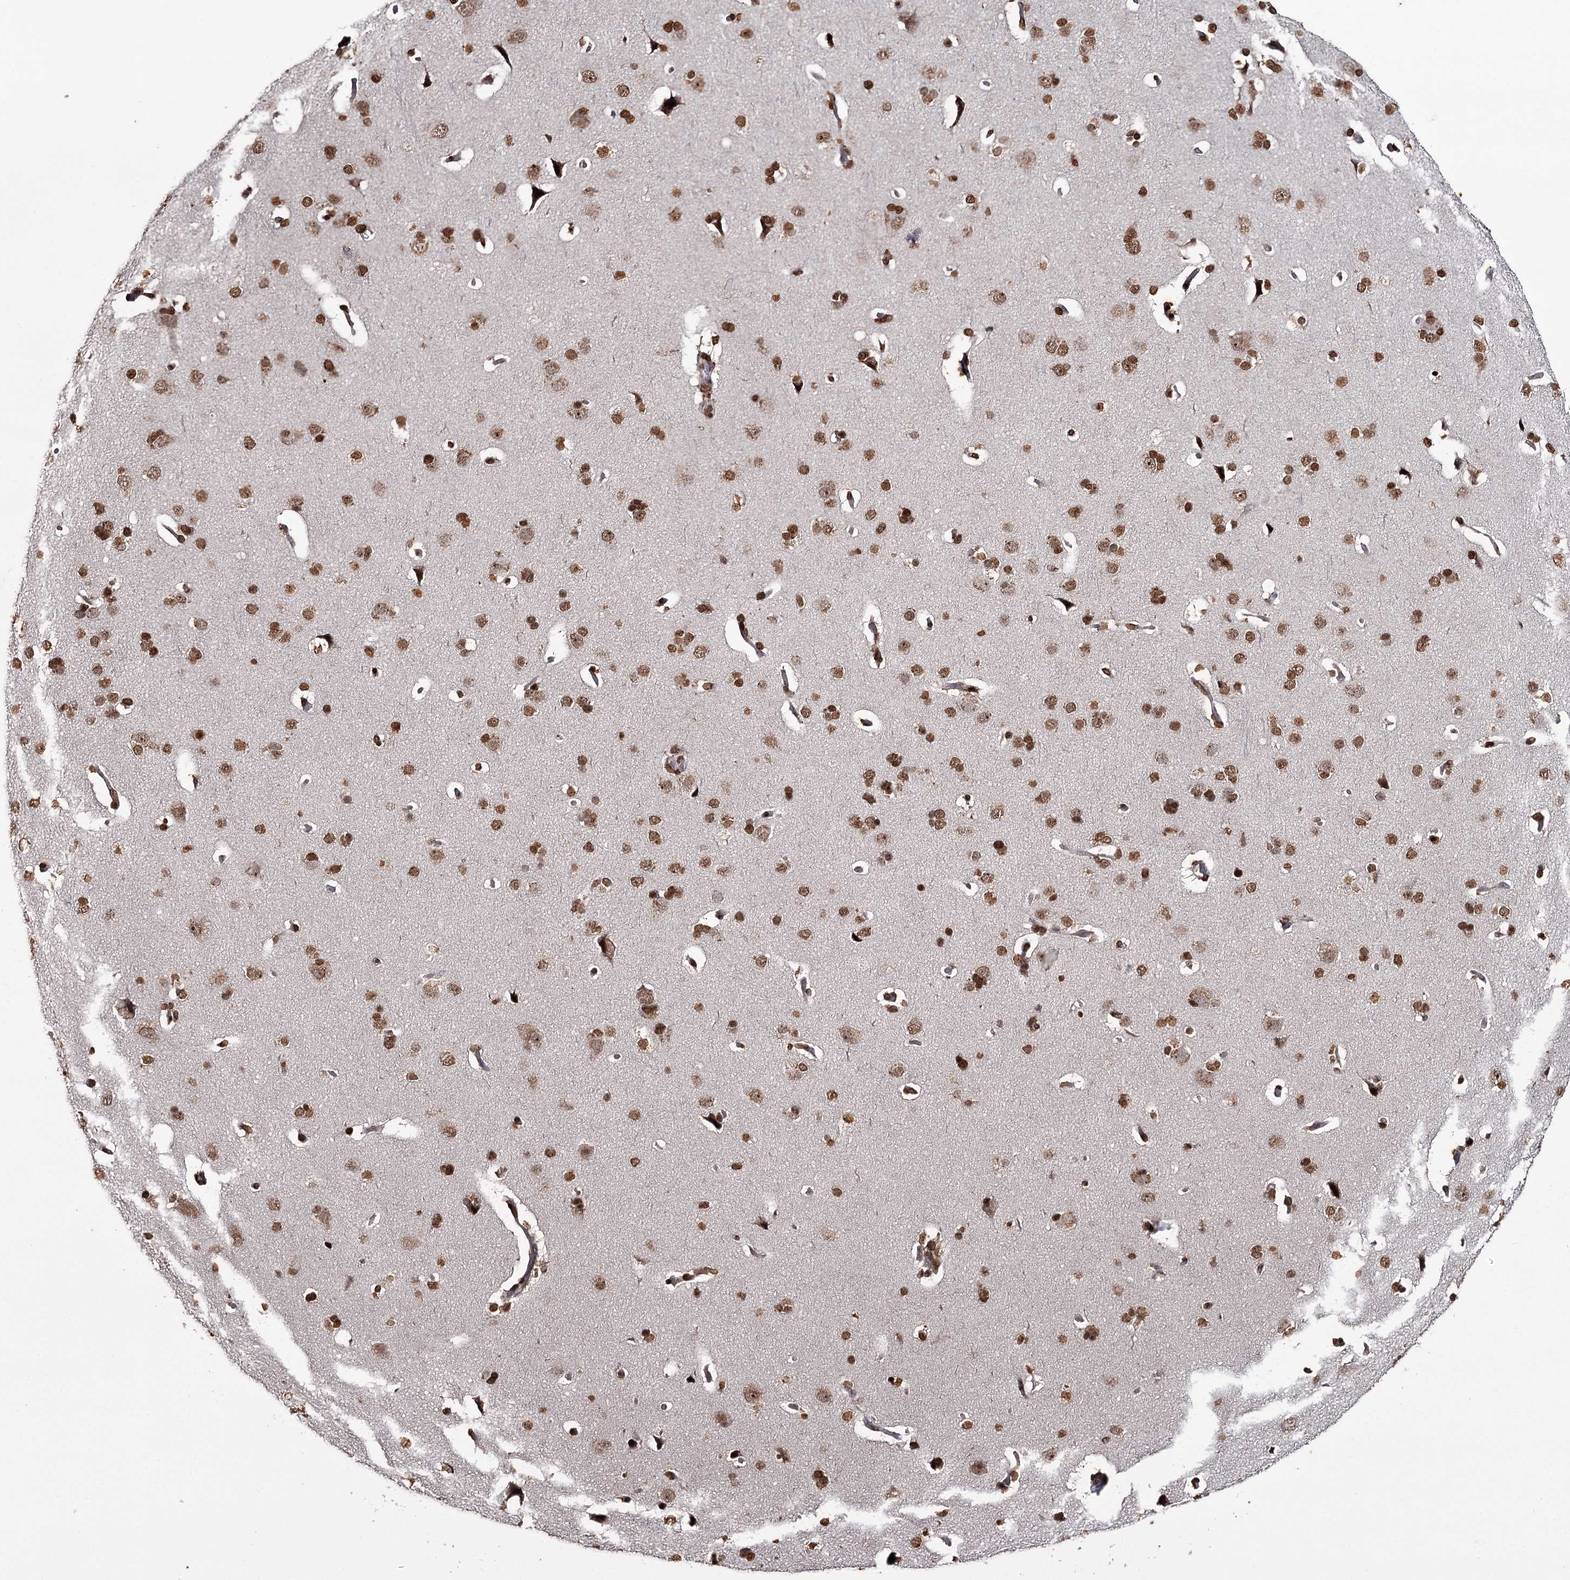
{"staining": {"intensity": "strong", "quantity": ">75%", "location": "nuclear"}, "tissue": "cerebral cortex", "cell_type": "Endothelial cells", "image_type": "normal", "snomed": [{"axis": "morphology", "description": "Normal tissue, NOS"}, {"axis": "topography", "description": "Cerebral cortex"}], "caption": "Brown immunohistochemical staining in unremarkable cerebral cortex displays strong nuclear staining in about >75% of endothelial cells.", "gene": "THYN1", "patient": {"sex": "male", "age": 62}}